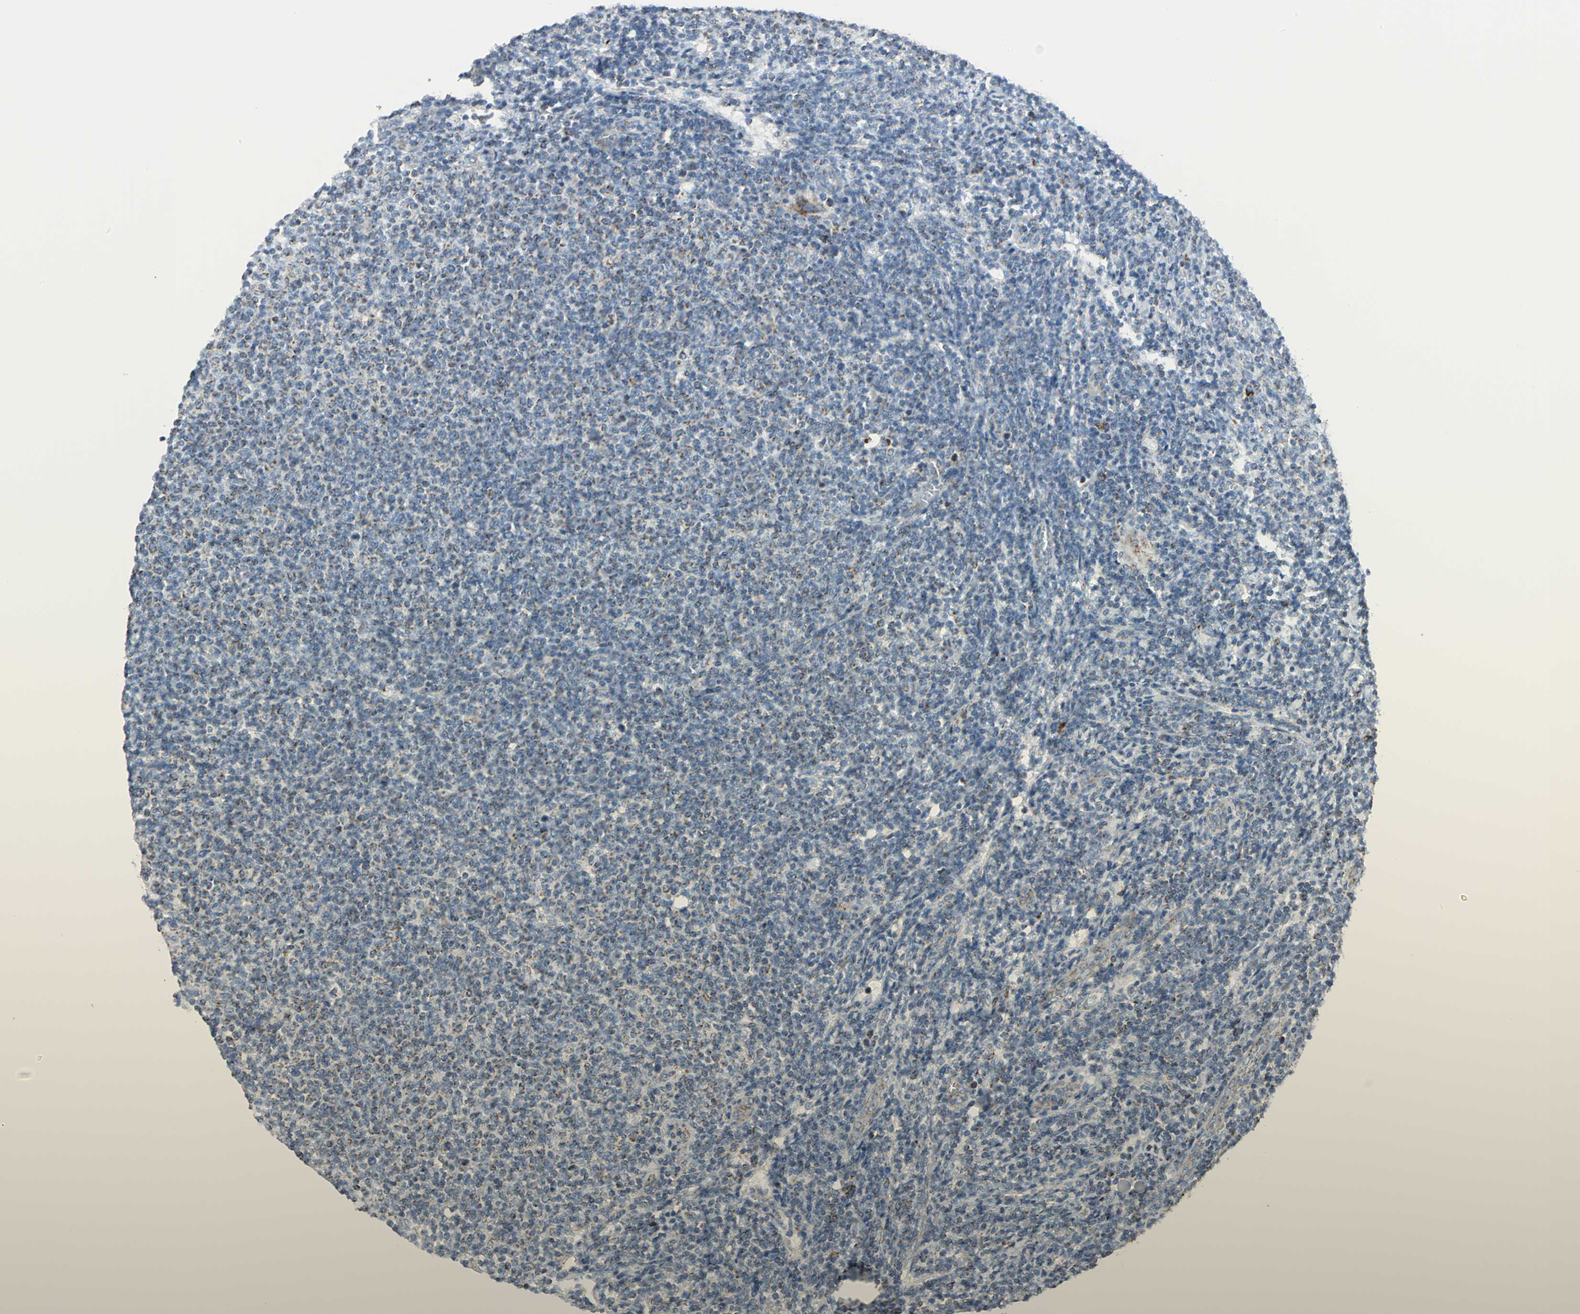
{"staining": {"intensity": "weak", "quantity": "<25%", "location": "cytoplasmic/membranous"}, "tissue": "lymphoma", "cell_type": "Tumor cells", "image_type": "cancer", "snomed": [{"axis": "morphology", "description": "Malignant lymphoma, non-Hodgkin's type, Low grade"}, {"axis": "topography", "description": "Lymph node"}], "caption": "Tumor cells are negative for protein expression in human malignant lymphoma, non-Hodgkin's type (low-grade).", "gene": "NTRK1", "patient": {"sex": "male", "age": 66}}